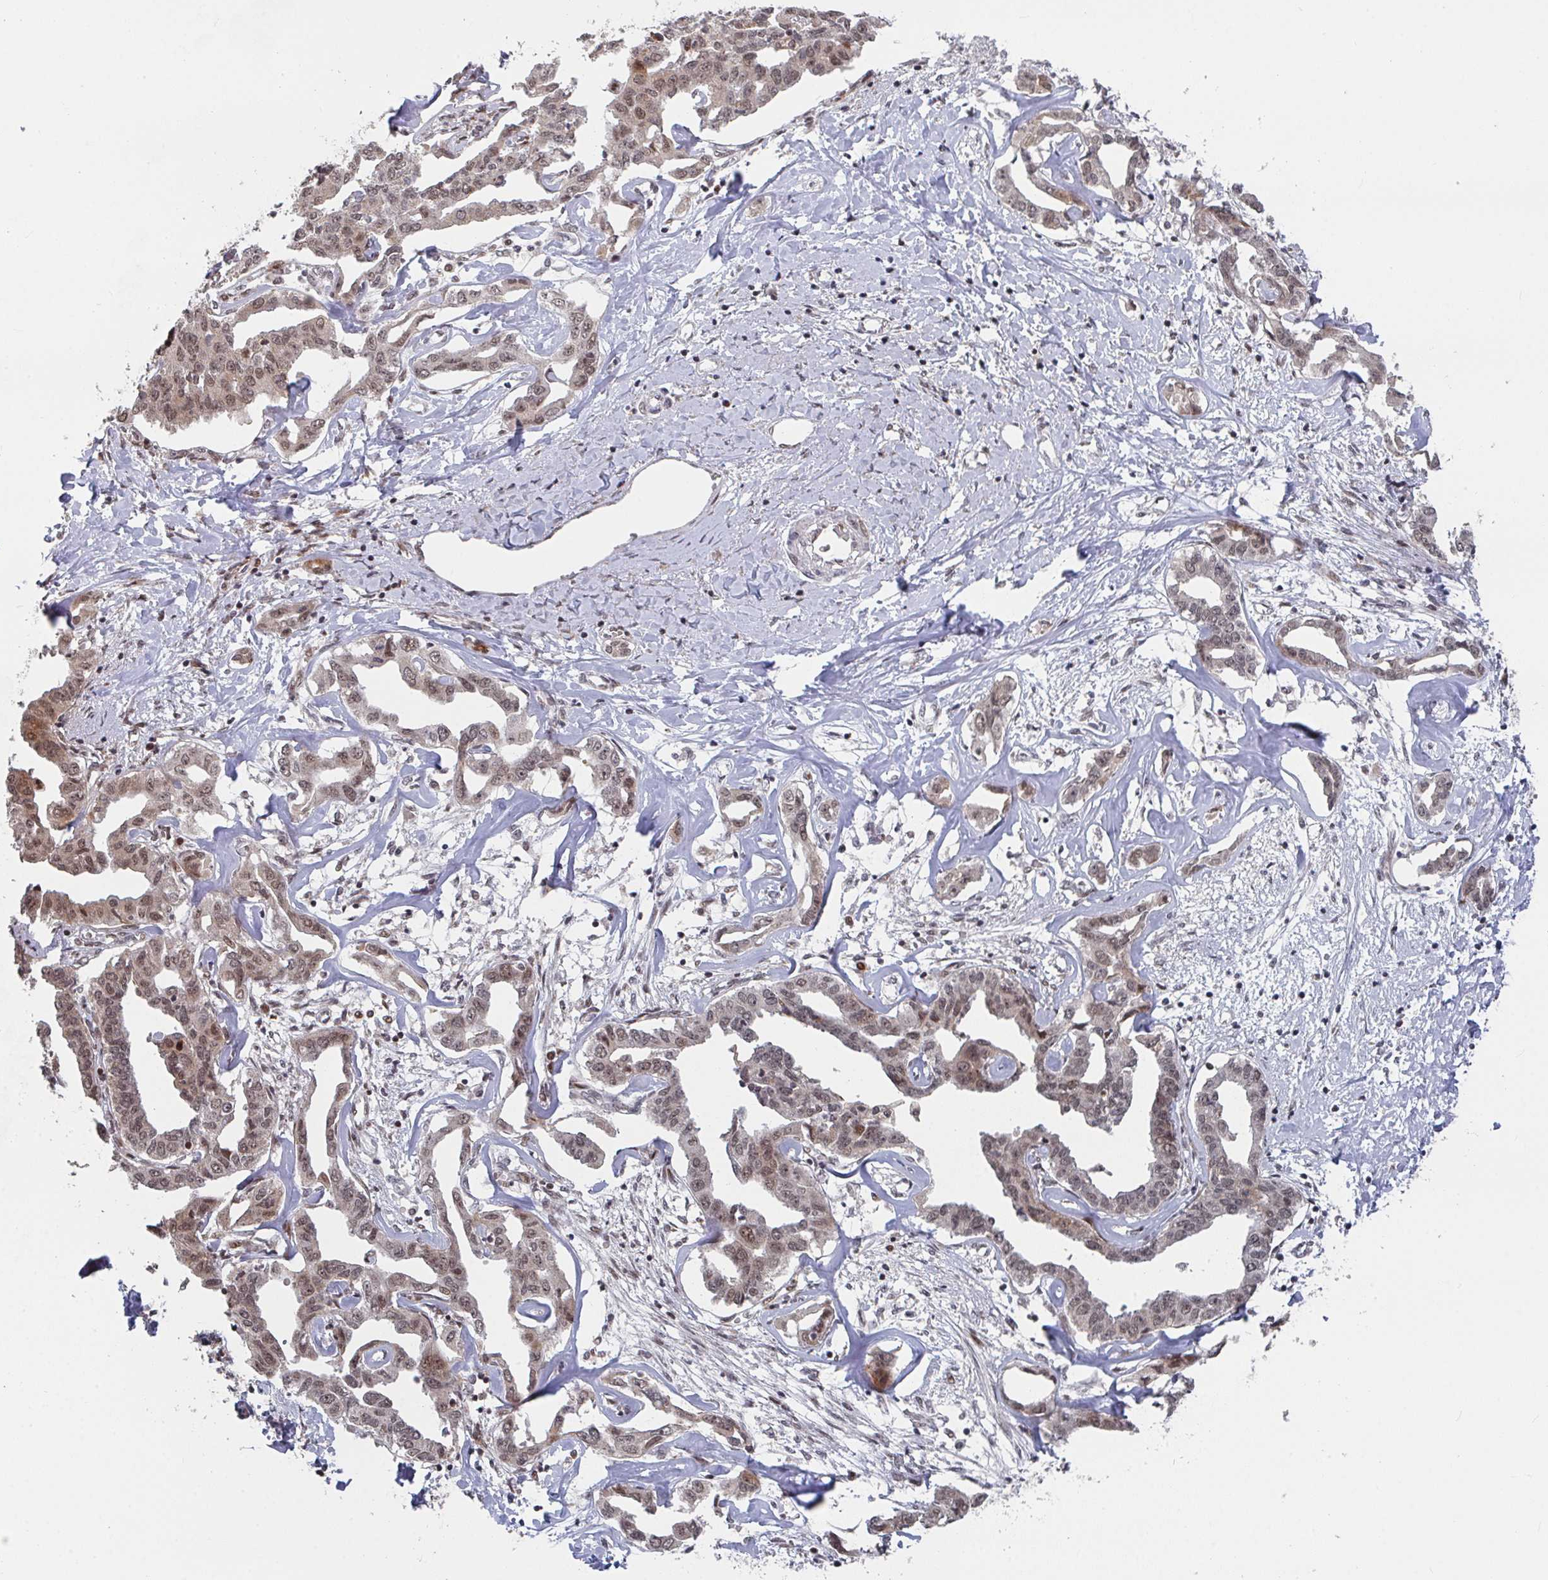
{"staining": {"intensity": "moderate", "quantity": ">75%", "location": "nuclear"}, "tissue": "liver cancer", "cell_type": "Tumor cells", "image_type": "cancer", "snomed": [{"axis": "morphology", "description": "Cholangiocarcinoma"}, {"axis": "topography", "description": "Liver"}], "caption": "Tumor cells display medium levels of moderate nuclear positivity in approximately >75% of cells in human liver cholangiocarcinoma. (IHC, brightfield microscopy, high magnification).", "gene": "RBBP5", "patient": {"sex": "male", "age": 59}}